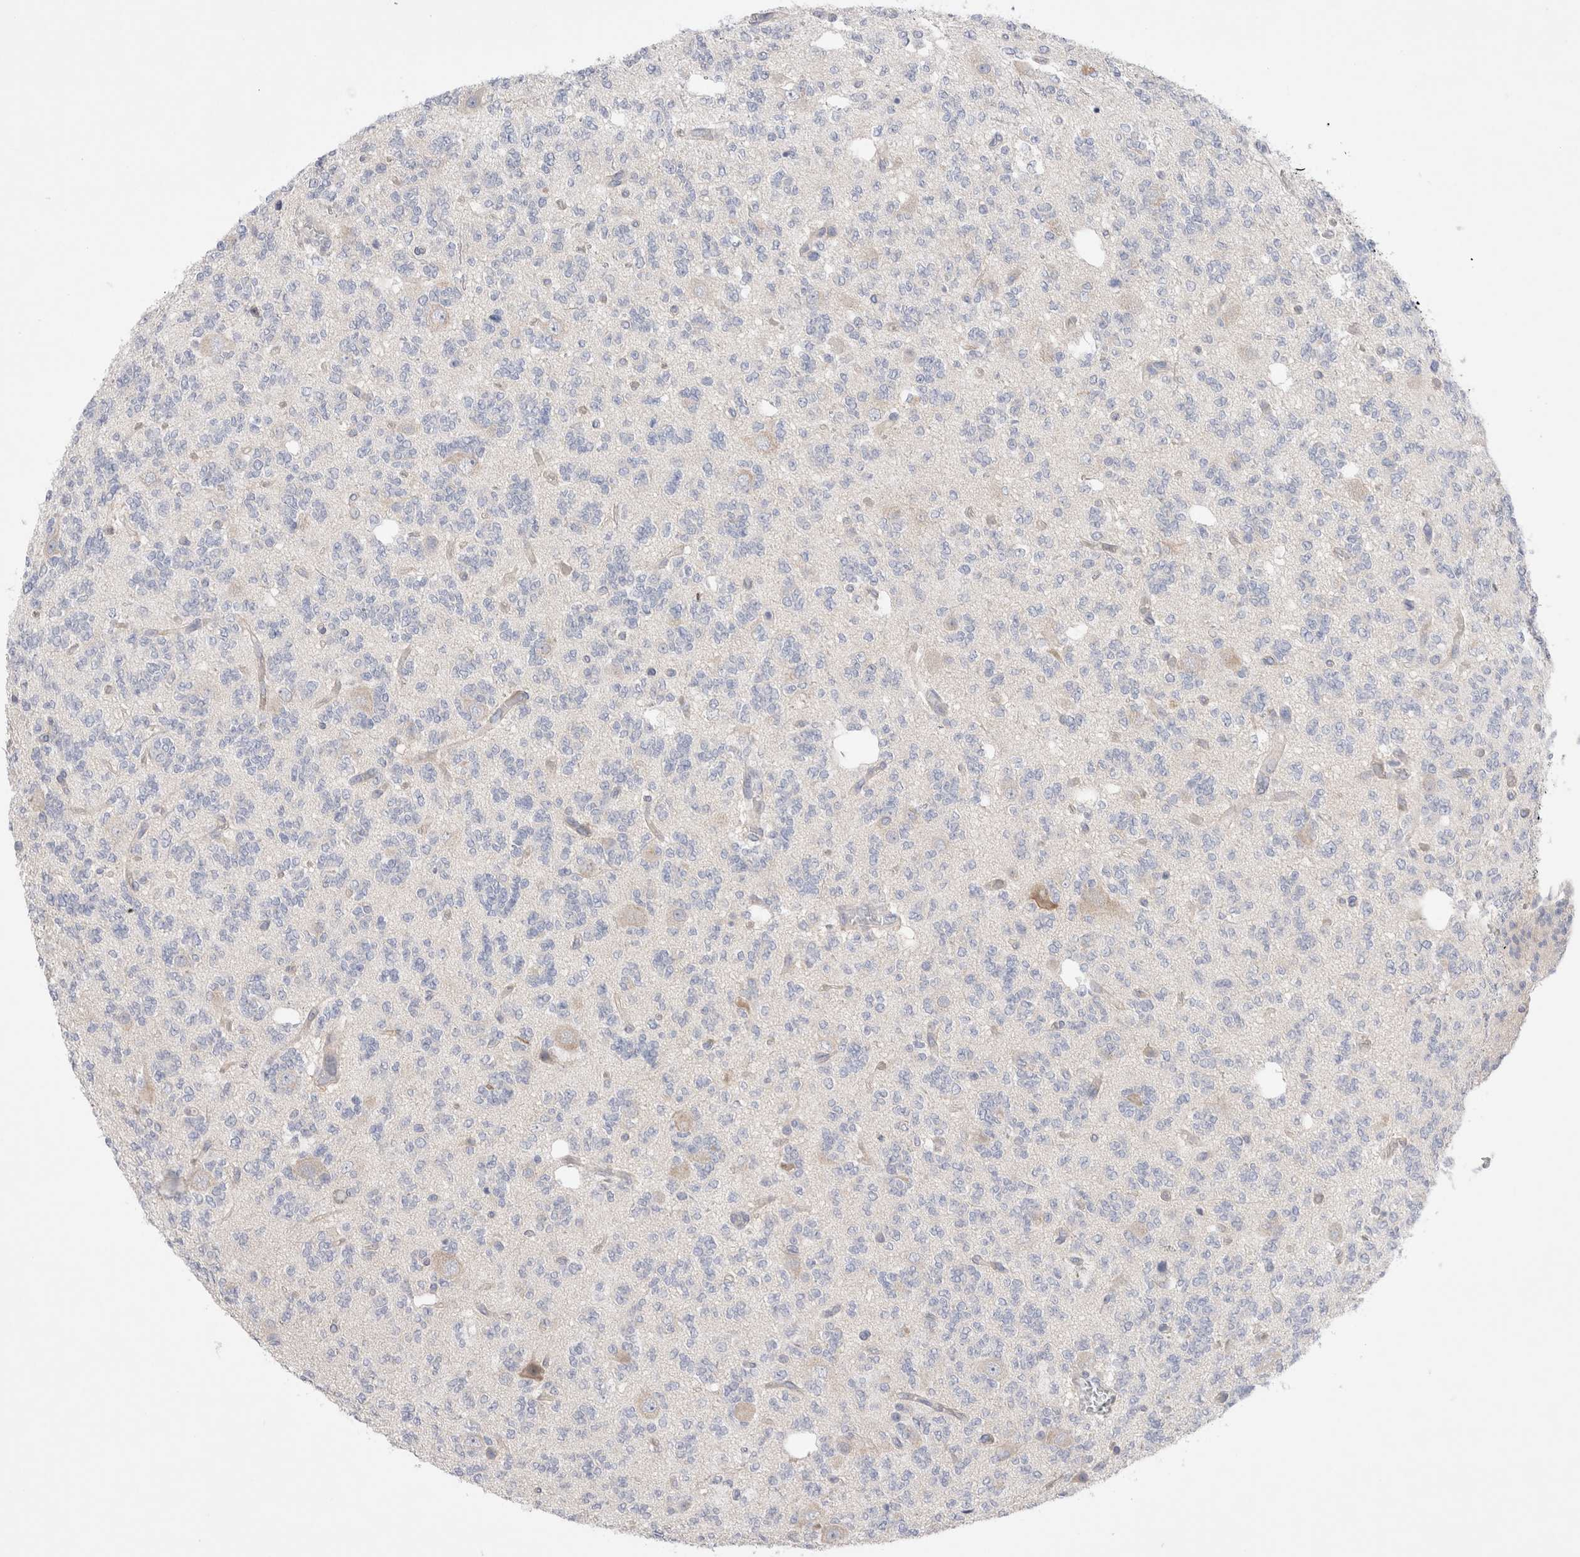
{"staining": {"intensity": "negative", "quantity": "none", "location": "none"}, "tissue": "glioma", "cell_type": "Tumor cells", "image_type": "cancer", "snomed": [{"axis": "morphology", "description": "Glioma, malignant, Low grade"}, {"axis": "topography", "description": "Brain"}], "caption": "The photomicrograph reveals no significant positivity in tumor cells of low-grade glioma (malignant).", "gene": "RBM12B", "patient": {"sex": "male", "age": 38}}